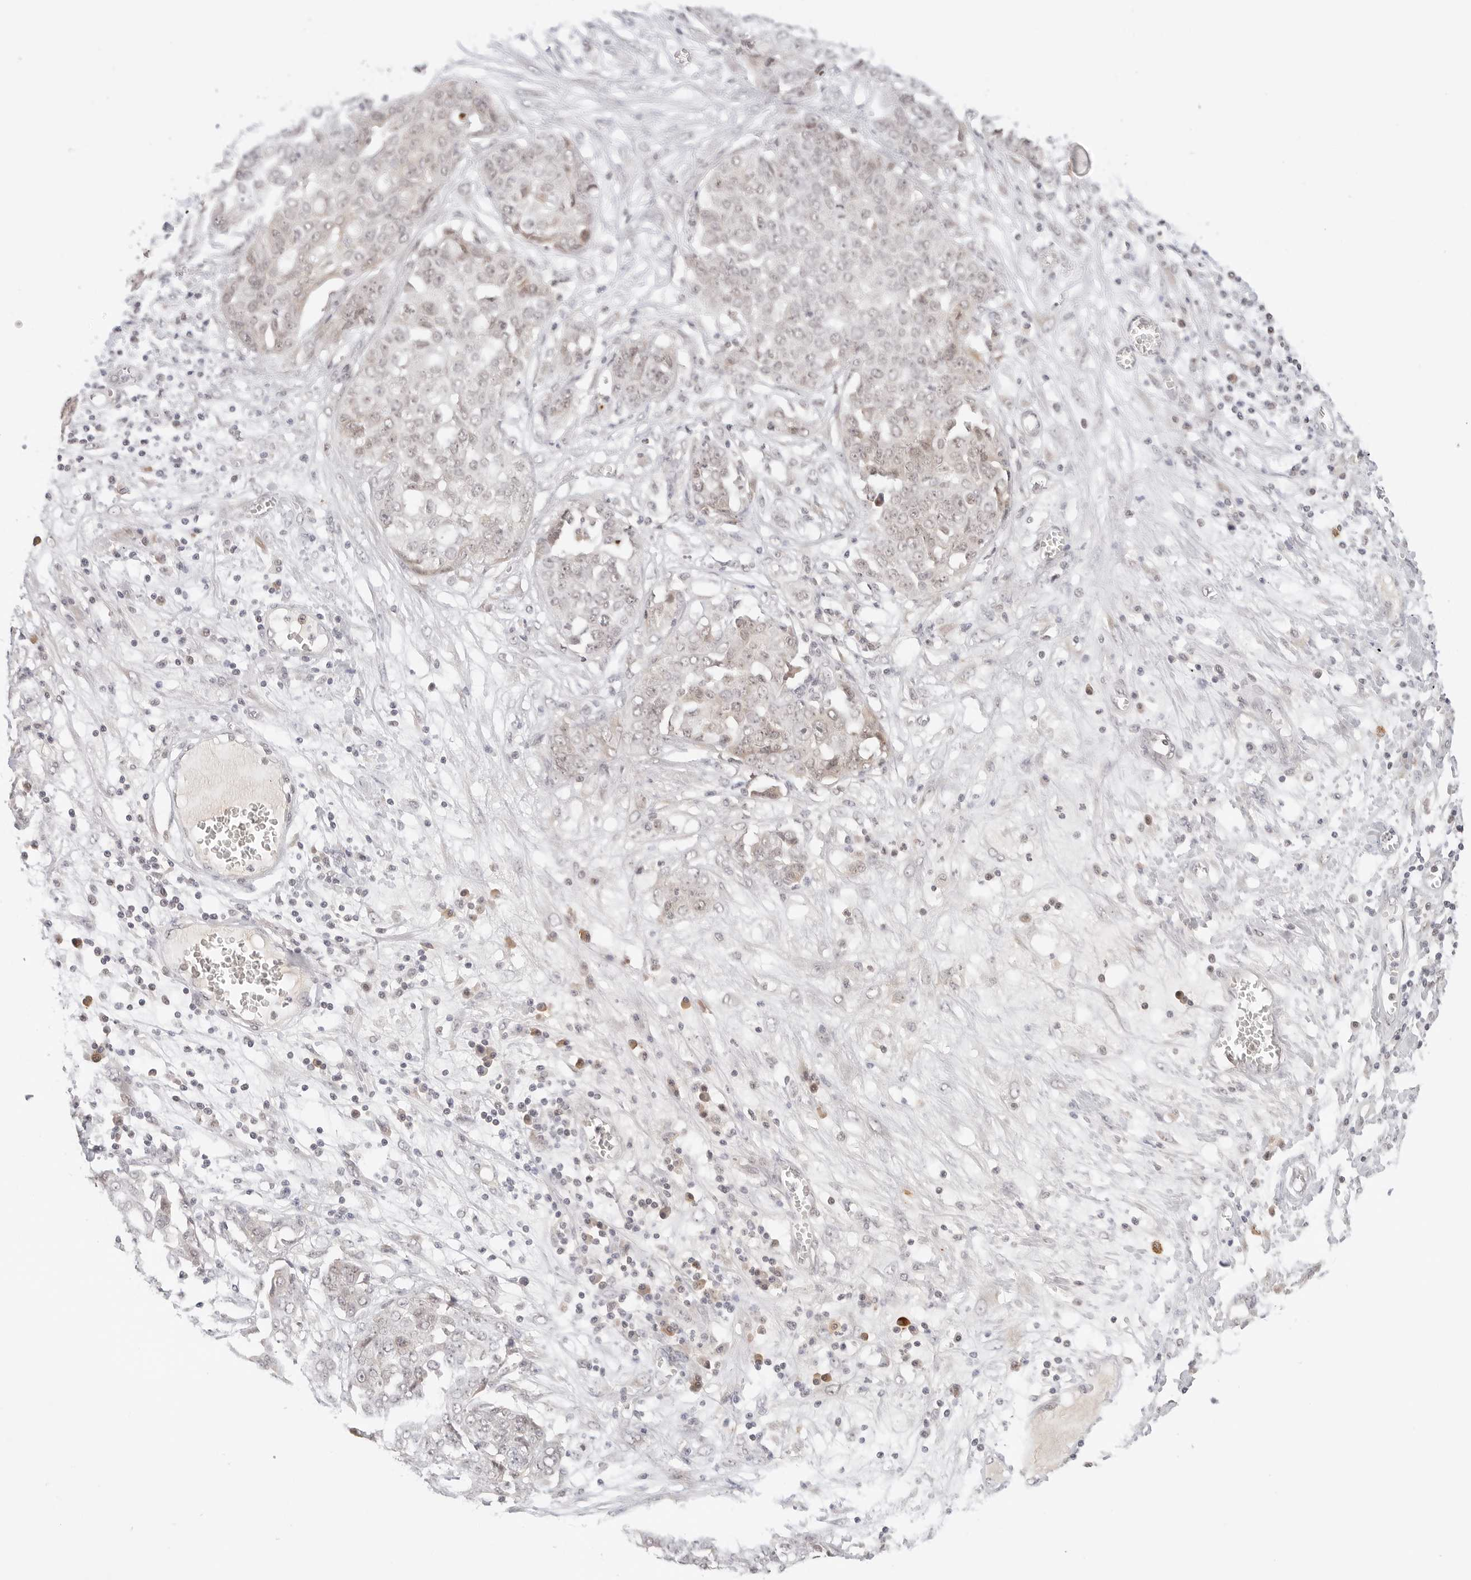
{"staining": {"intensity": "negative", "quantity": "none", "location": "none"}, "tissue": "ovarian cancer", "cell_type": "Tumor cells", "image_type": "cancer", "snomed": [{"axis": "morphology", "description": "Cystadenocarcinoma, serous, NOS"}, {"axis": "topography", "description": "Soft tissue"}, {"axis": "topography", "description": "Ovary"}], "caption": "This is a photomicrograph of immunohistochemistry (IHC) staining of serous cystadenocarcinoma (ovarian), which shows no staining in tumor cells.", "gene": "SEPTIN4", "patient": {"sex": "female", "age": 57}}